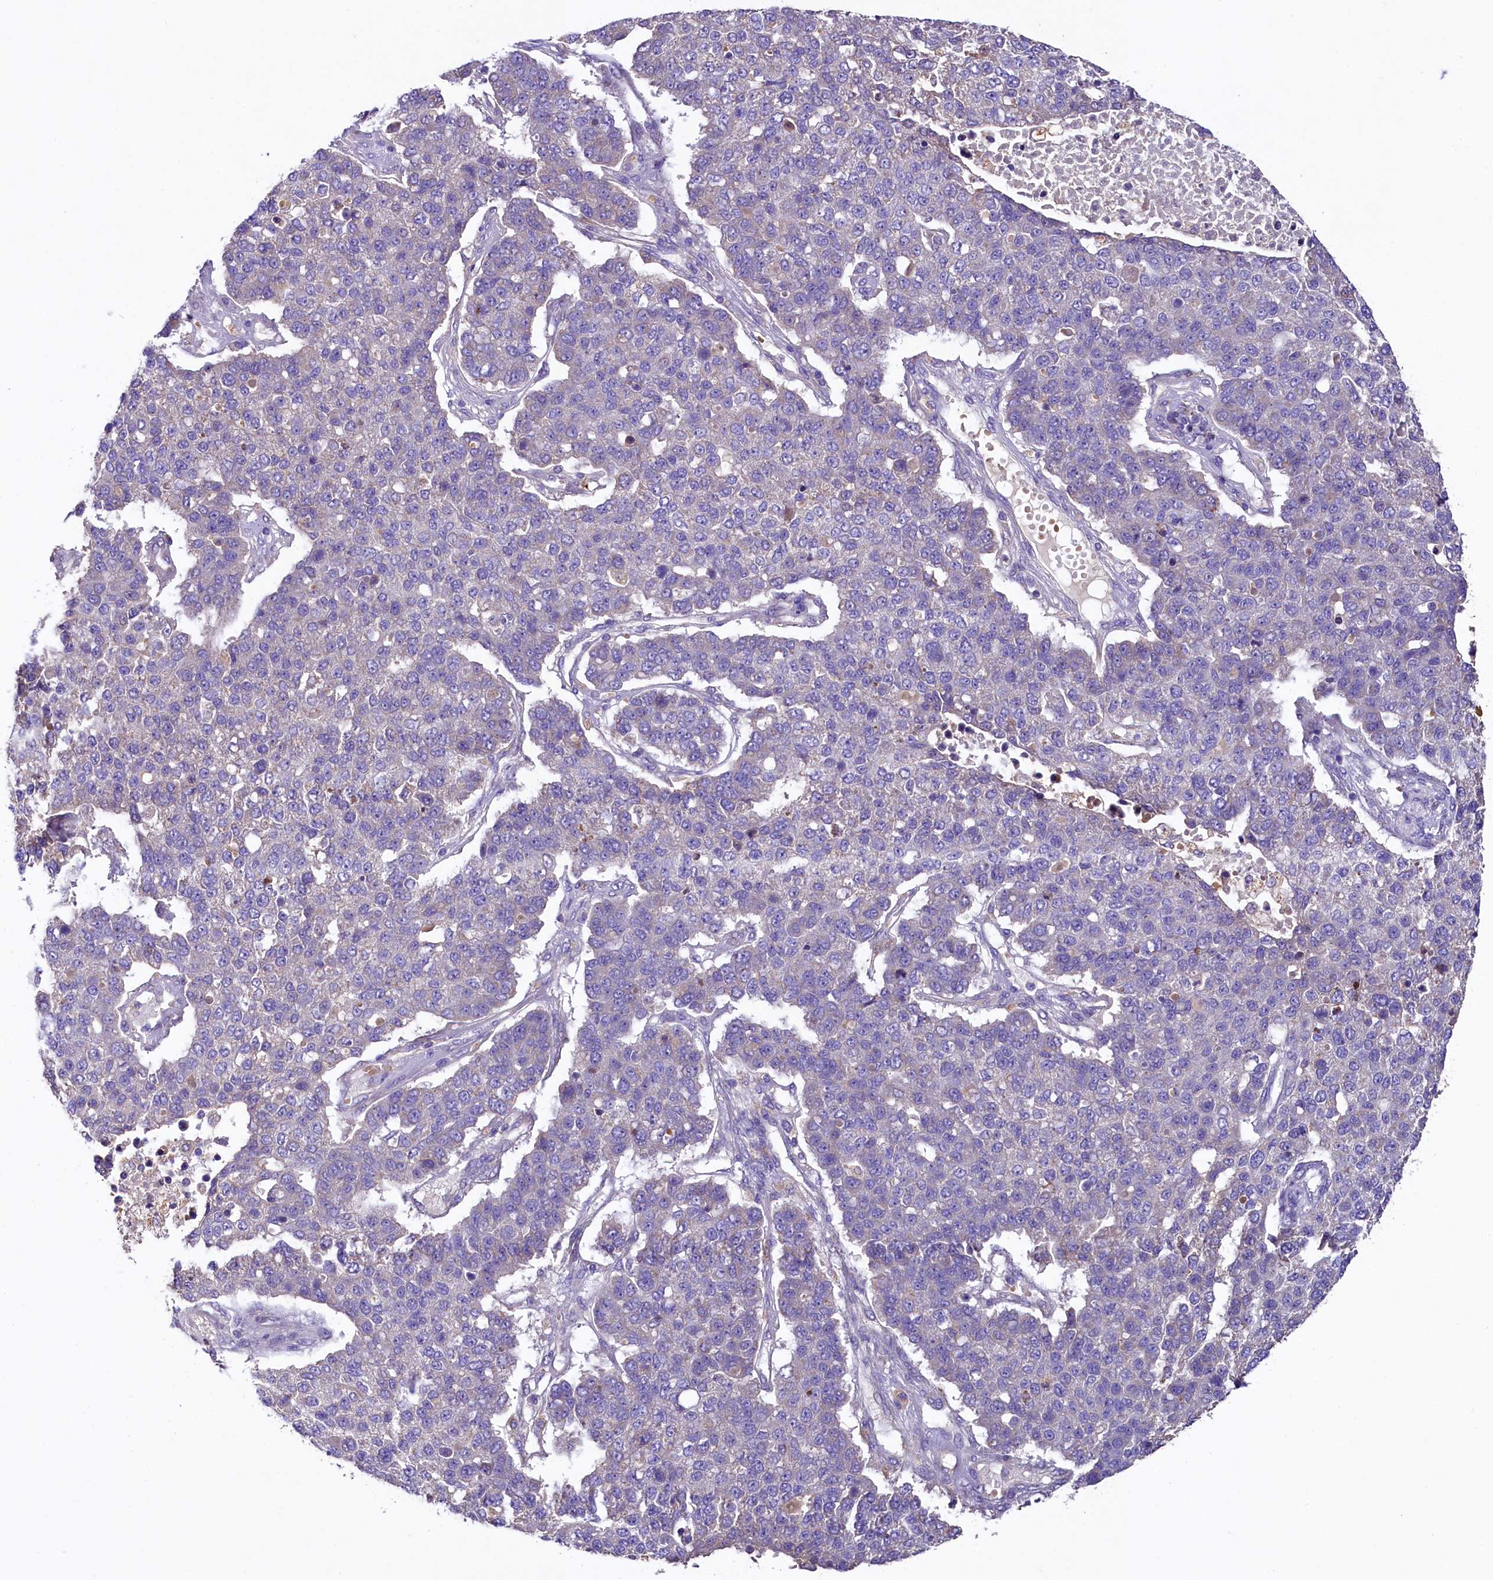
{"staining": {"intensity": "negative", "quantity": "none", "location": "none"}, "tissue": "pancreatic cancer", "cell_type": "Tumor cells", "image_type": "cancer", "snomed": [{"axis": "morphology", "description": "Adenocarcinoma, NOS"}, {"axis": "topography", "description": "Pancreas"}], "caption": "Tumor cells are negative for protein expression in human pancreatic cancer.", "gene": "PMPCB", "patient": {"sex": "female", "age": 61}}